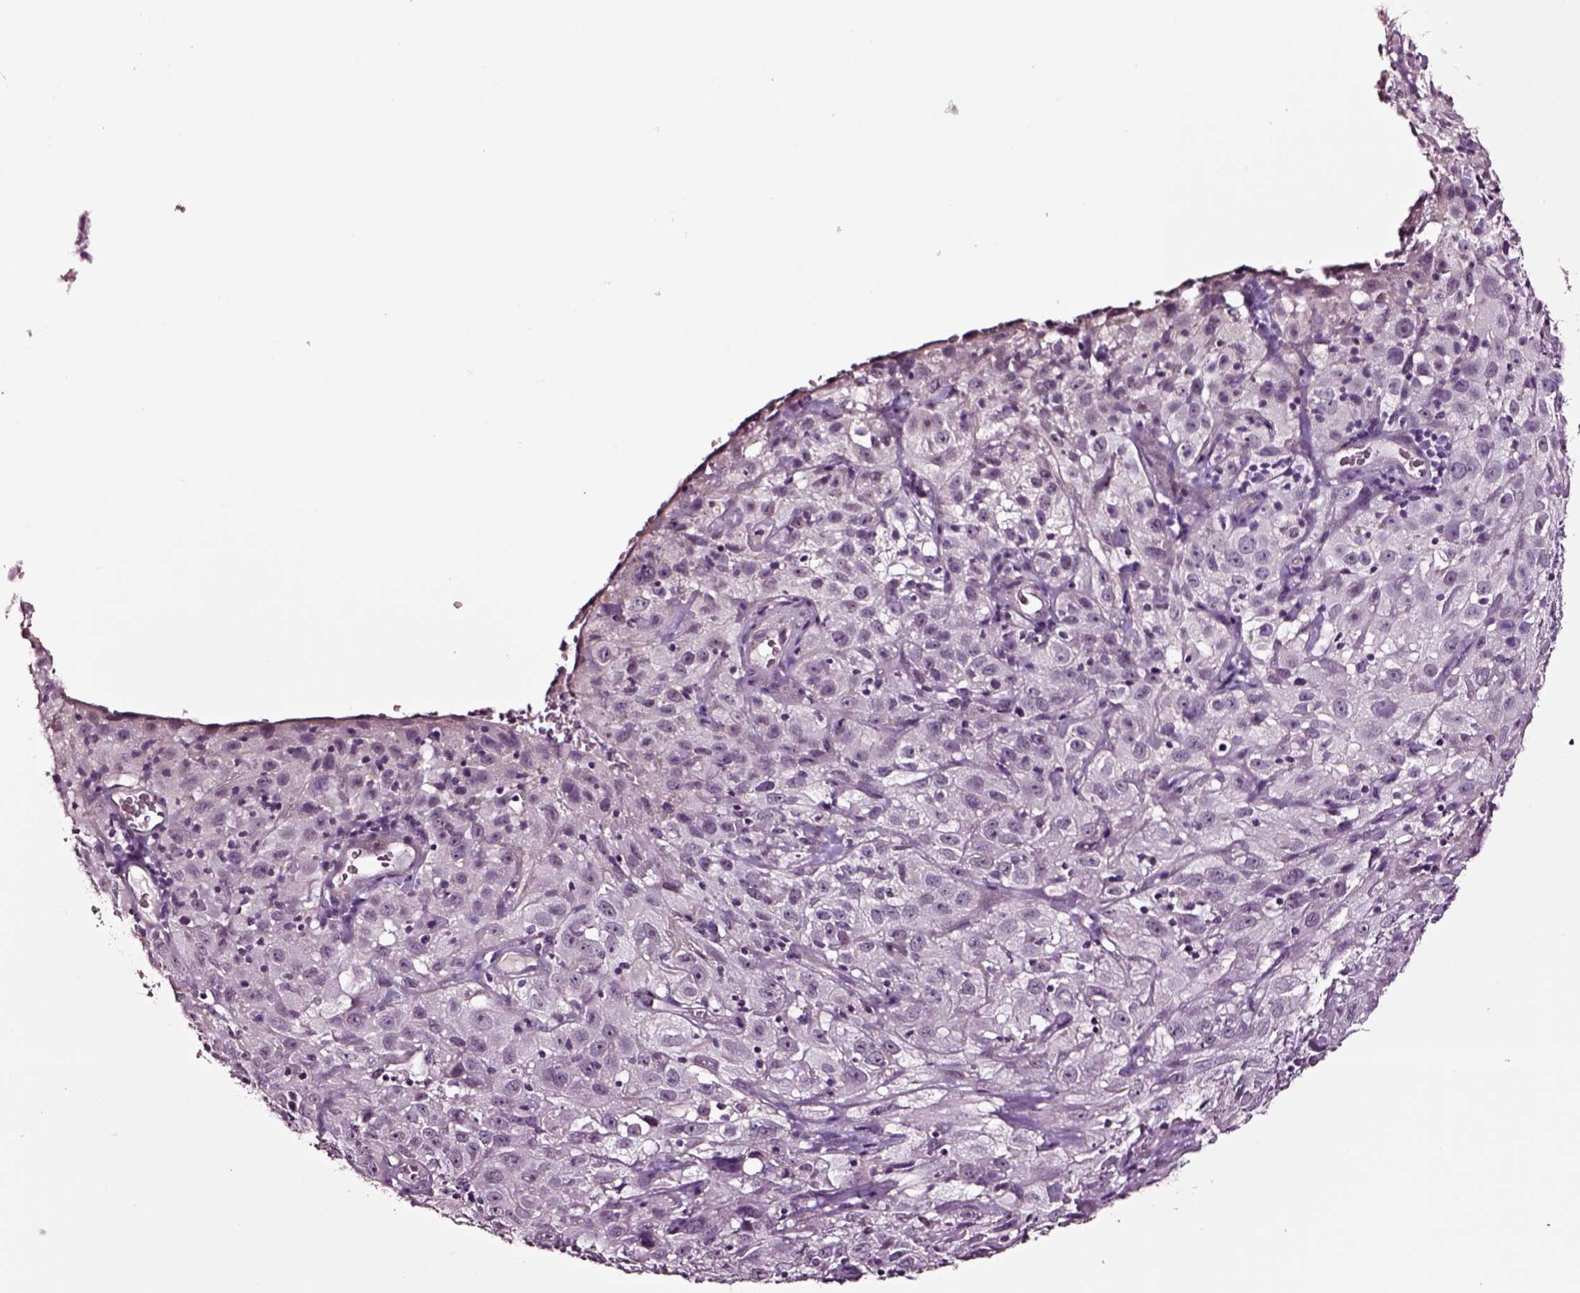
{"staining": {"intensity": "negative", "quantity": "none", "location": "none"}, "tissue": "cervical cancer", "cell_type": "Tumor cells", "image_type": "cancer", "snomed": [{"axis": "morphology", "description": "Squamous cell carcinoma, NOS"}, {"axis": "topography", "description": "Cervix"}], "caption": "The histopathology image demonstrates no significant staining in tumor cells of squamous cell carcinoma (cervical).", "gene": "SOX10", "patient": {"sex": "female", "age": 32}}